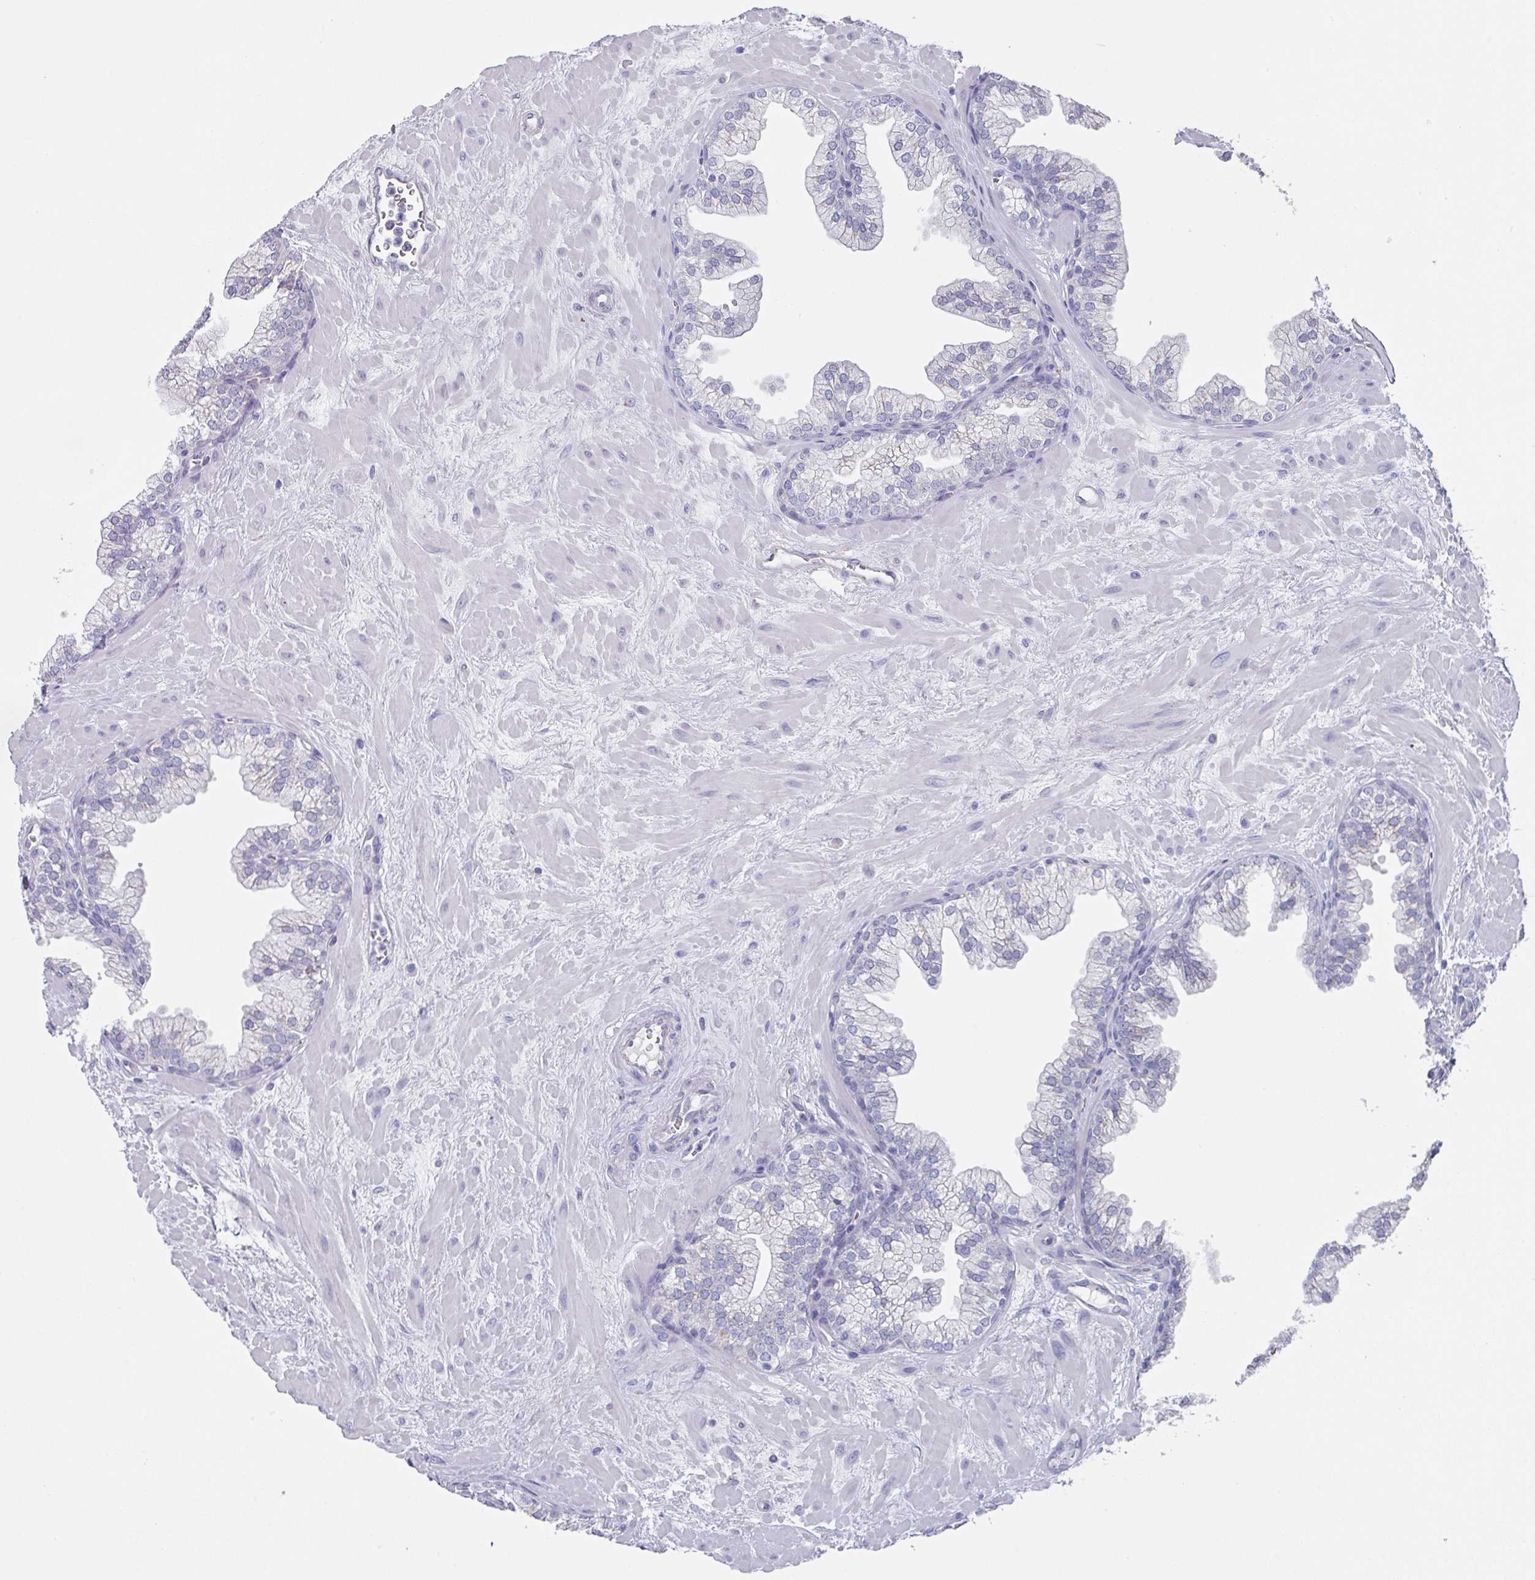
{"staining": {"intensity": "negative", "quantity": "none", "location": "none"}, "tissue": "prostate", "cell_type": "Glandular cells", "image_type": "normal", "snomed": [{"axis": "morphology", "description": "Normal tissue, NOS"}, {"axis": "topography", "description": "Prostate"}, {"axis": "topography", "description": "Peripheral nerve tissue"}], "caption": "Protein analysis of normal prostate displays no significant expression in glandular cells. (DAB (3,3'-diaminobenzidine) immunohistochemistry (IHC) visualized using brightfield microscopy, high magnification).", "gene": "VKORC1L1", "patient": {"sex": "male", "age": 61}}